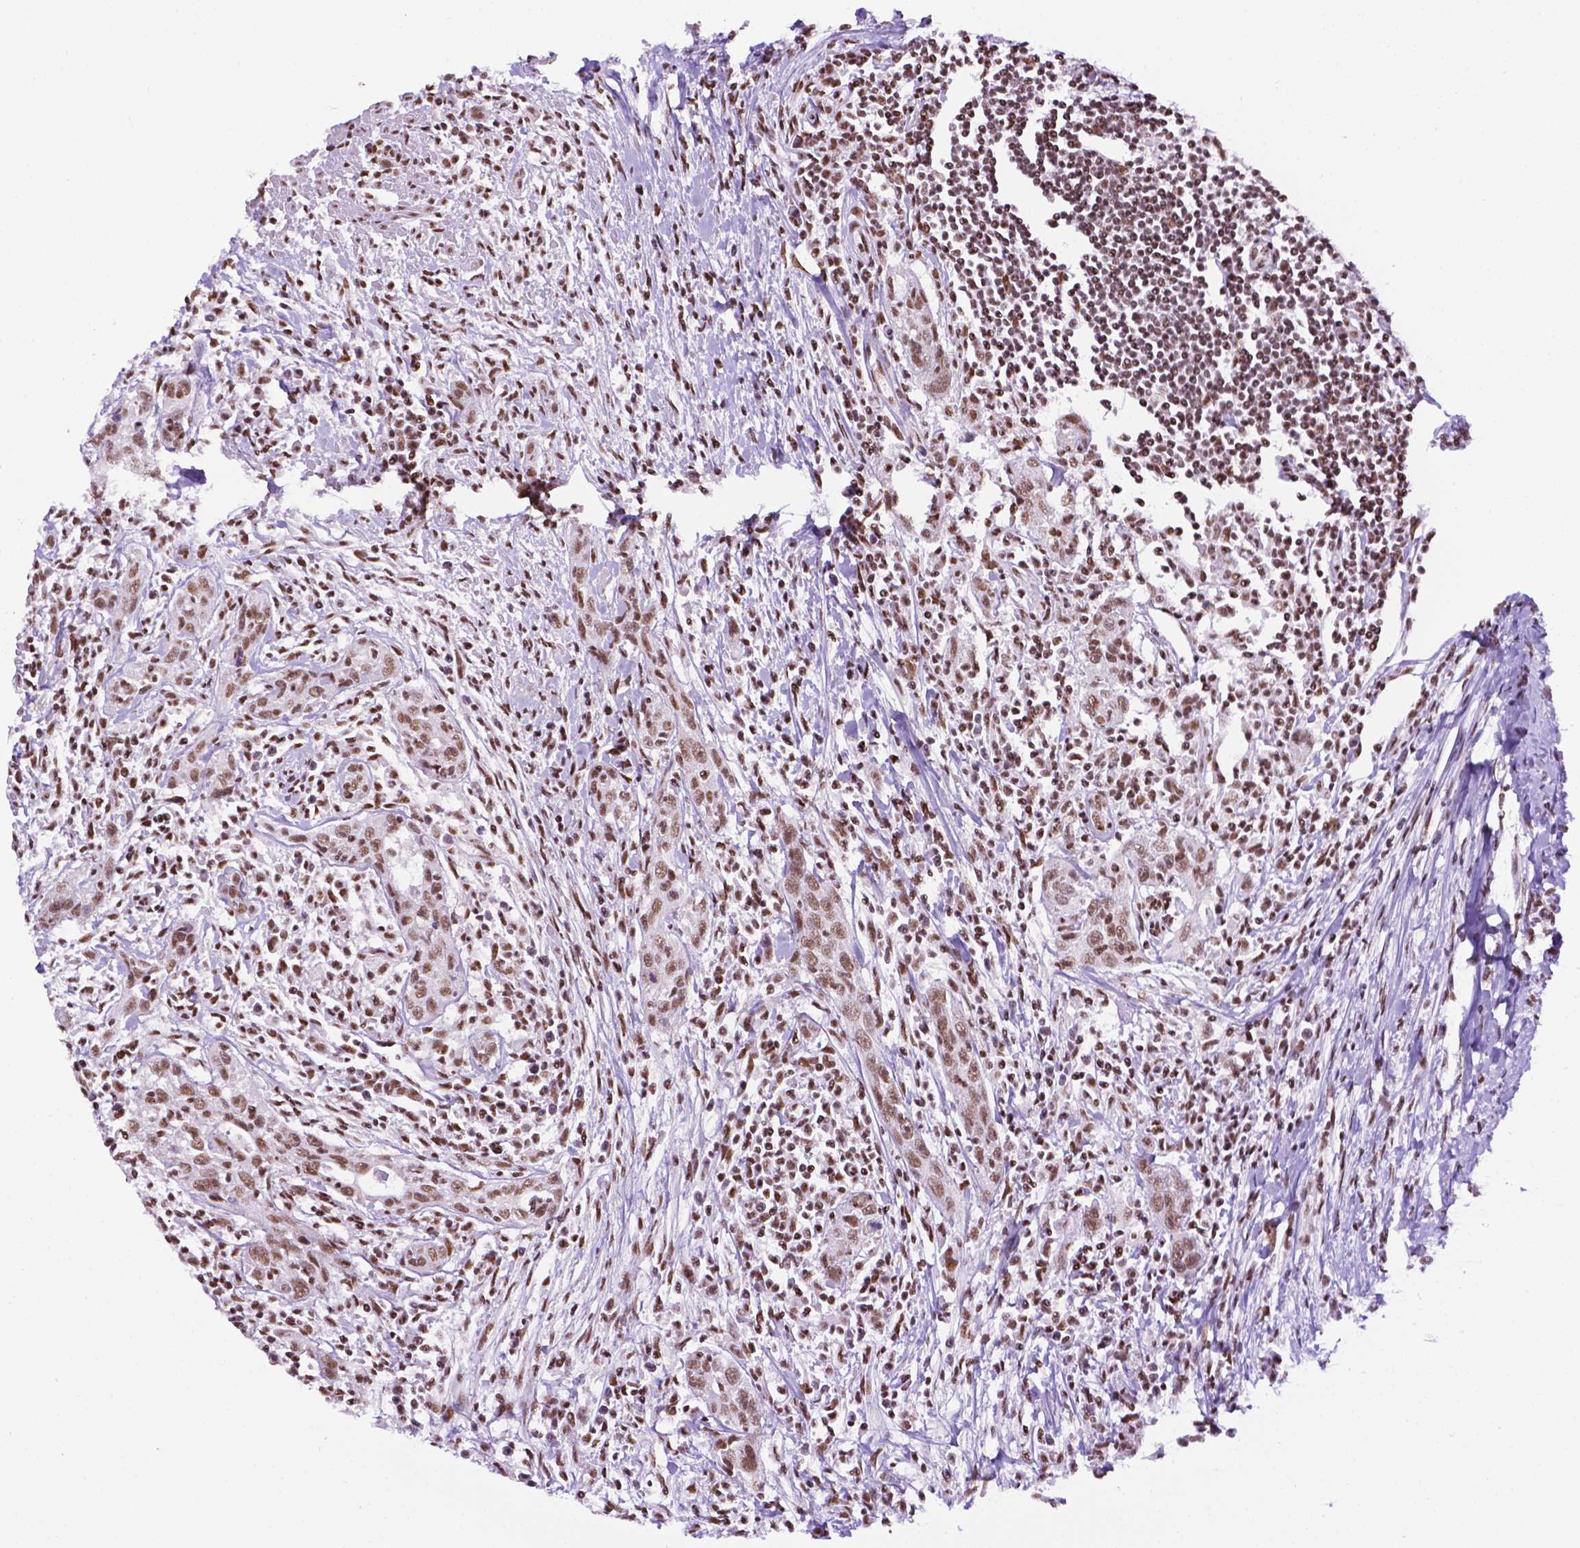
{"staining": {"intensity": "moderate", "quantity": ">75%", "location": "nuclear"}, "tissue": "urothelial cancer", "cell_type": "Tumor cells", "image_type": "cancer", "snomed": [{"axis": "morphology", "description": "Urothelial carcinoma, High grade"}, {"axis": "topography", "description": "Urinary bladder"}], "caption": "Immunohistochemical staining of urothelial carcinoma (high-grade) demonstrates moderate nuclear protein positivity in about >75% of tumor cells.", "gene": "CCAR2", "patient": {"sex": "male", "age": 83}}